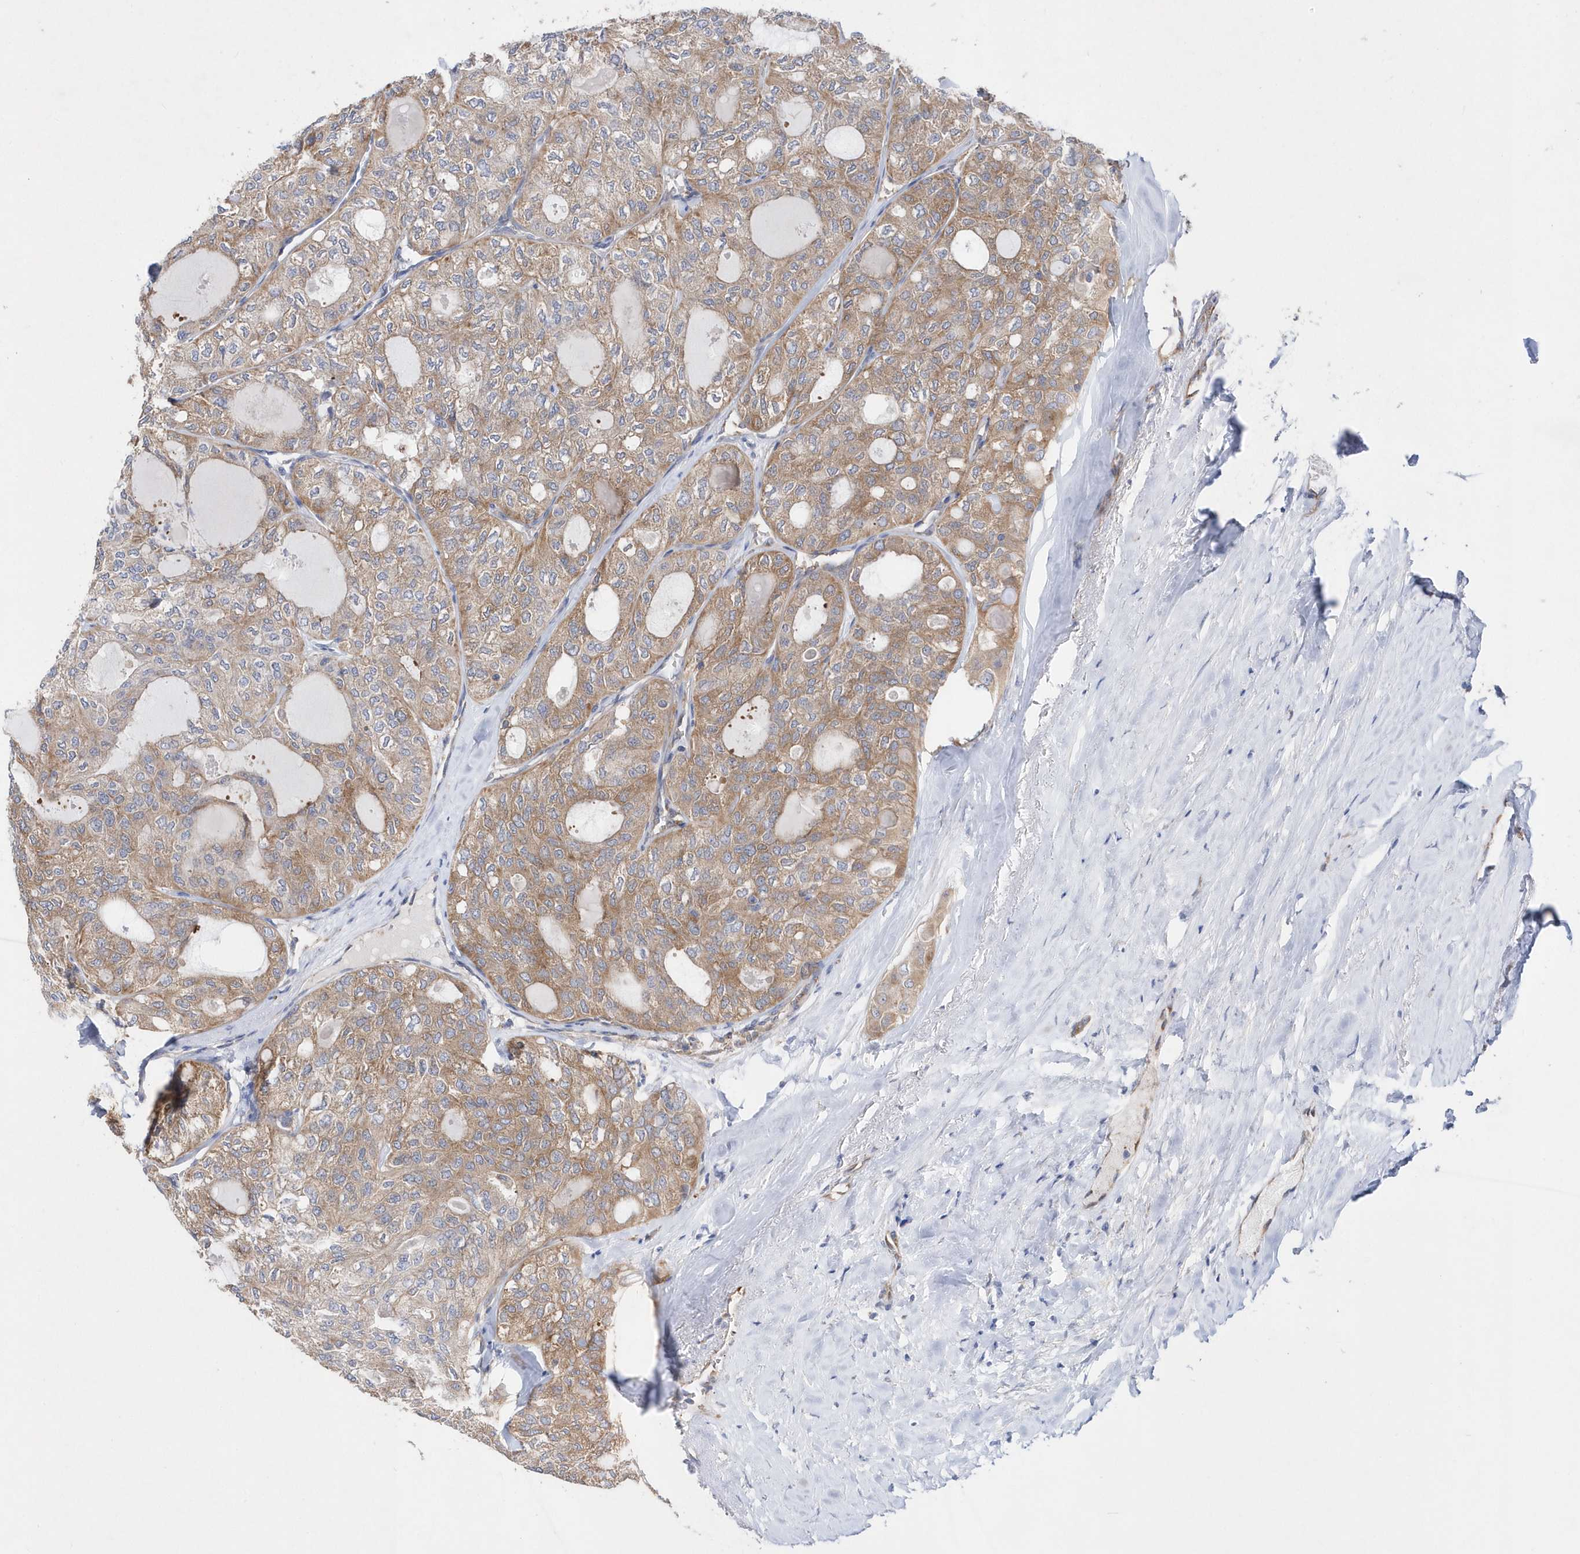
{"staining": {"intensity": "moderate", "quantity": ">75%", "location": "cytoplasmic/membranous"}, "tissue": "thyroid cancer", "cell_type": "Tumor cells", "image_type": "cancer", "snomed": [{"axis": "morphology", "description": "Follicular adenoma carcinoma, NOS"}, {"axis": "topography", "description": "Thyroid gland"}], "caption": "Immunohistochemical staining of thyroid follicular adenoma carcinoma demonstrates medium levels of moderate cytoplasmic/membranous protein expression in approximately >75% of tumor cells. Immunohistochemistry (ihc) stains the protein of interest in brown and the nuclei are stained blue.", "gene": "JKAMP", "patient": {"sex": "male", "age": 75}}